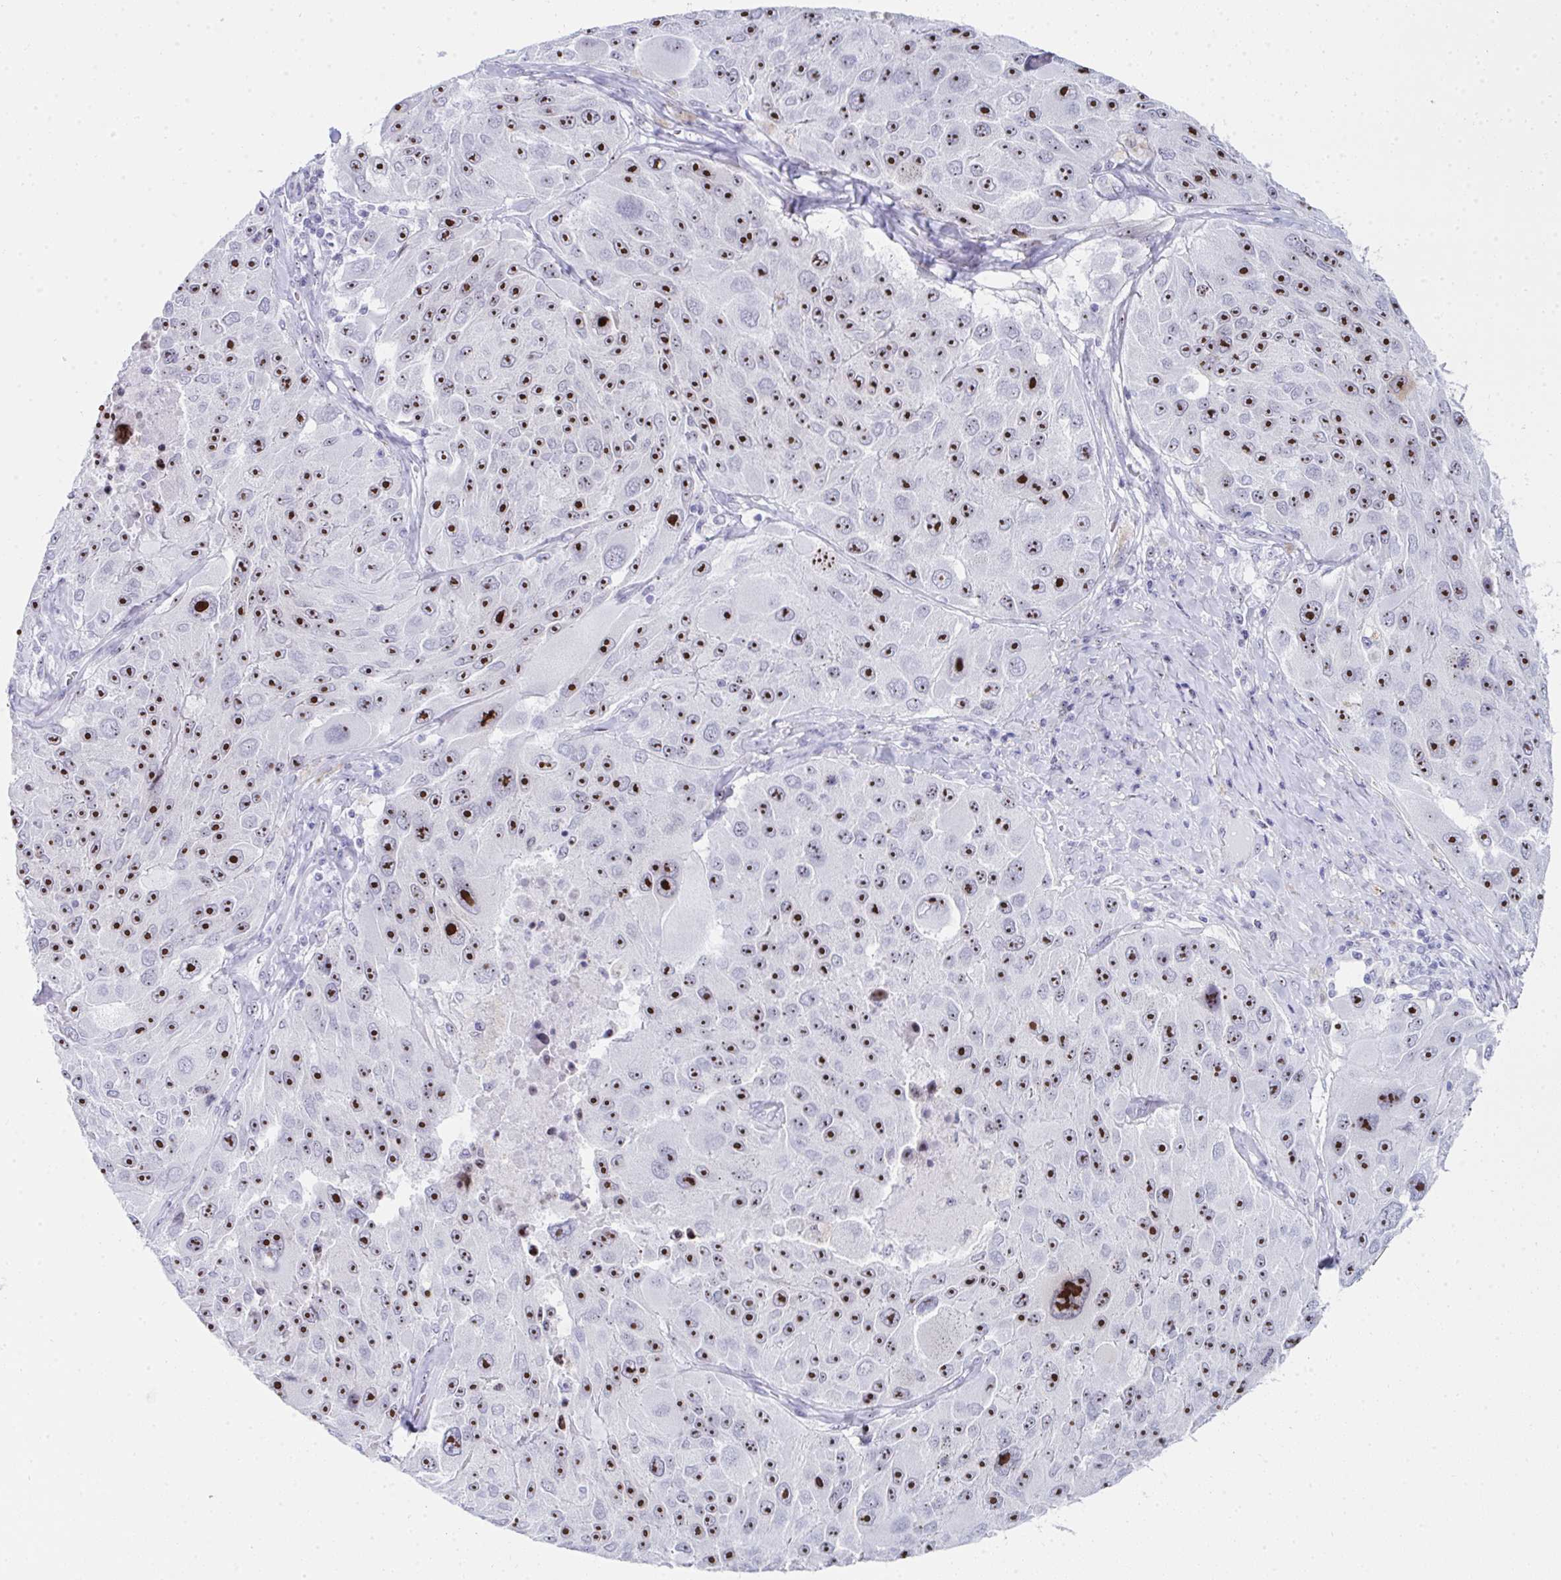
{"staining": {"intensity": "strong", "quantity": ">75%", "location": "nuclear"}, "tissue": "melanoma", "cell_type": "Tumor cells", "image_type": "cancer", "snomed": [{"axis": "morphology", "description": "Malignant melanoma, Metastatic site"}, {"axis": "topography", "description": "Lymph node"}], "caption": "Tumor cells reveal strong nuclear expression in approximately >75% of cells in malignant melanoma (metastatic site).", "gene": "NOP10", "patient": {"sex": "male", "age": 62}}